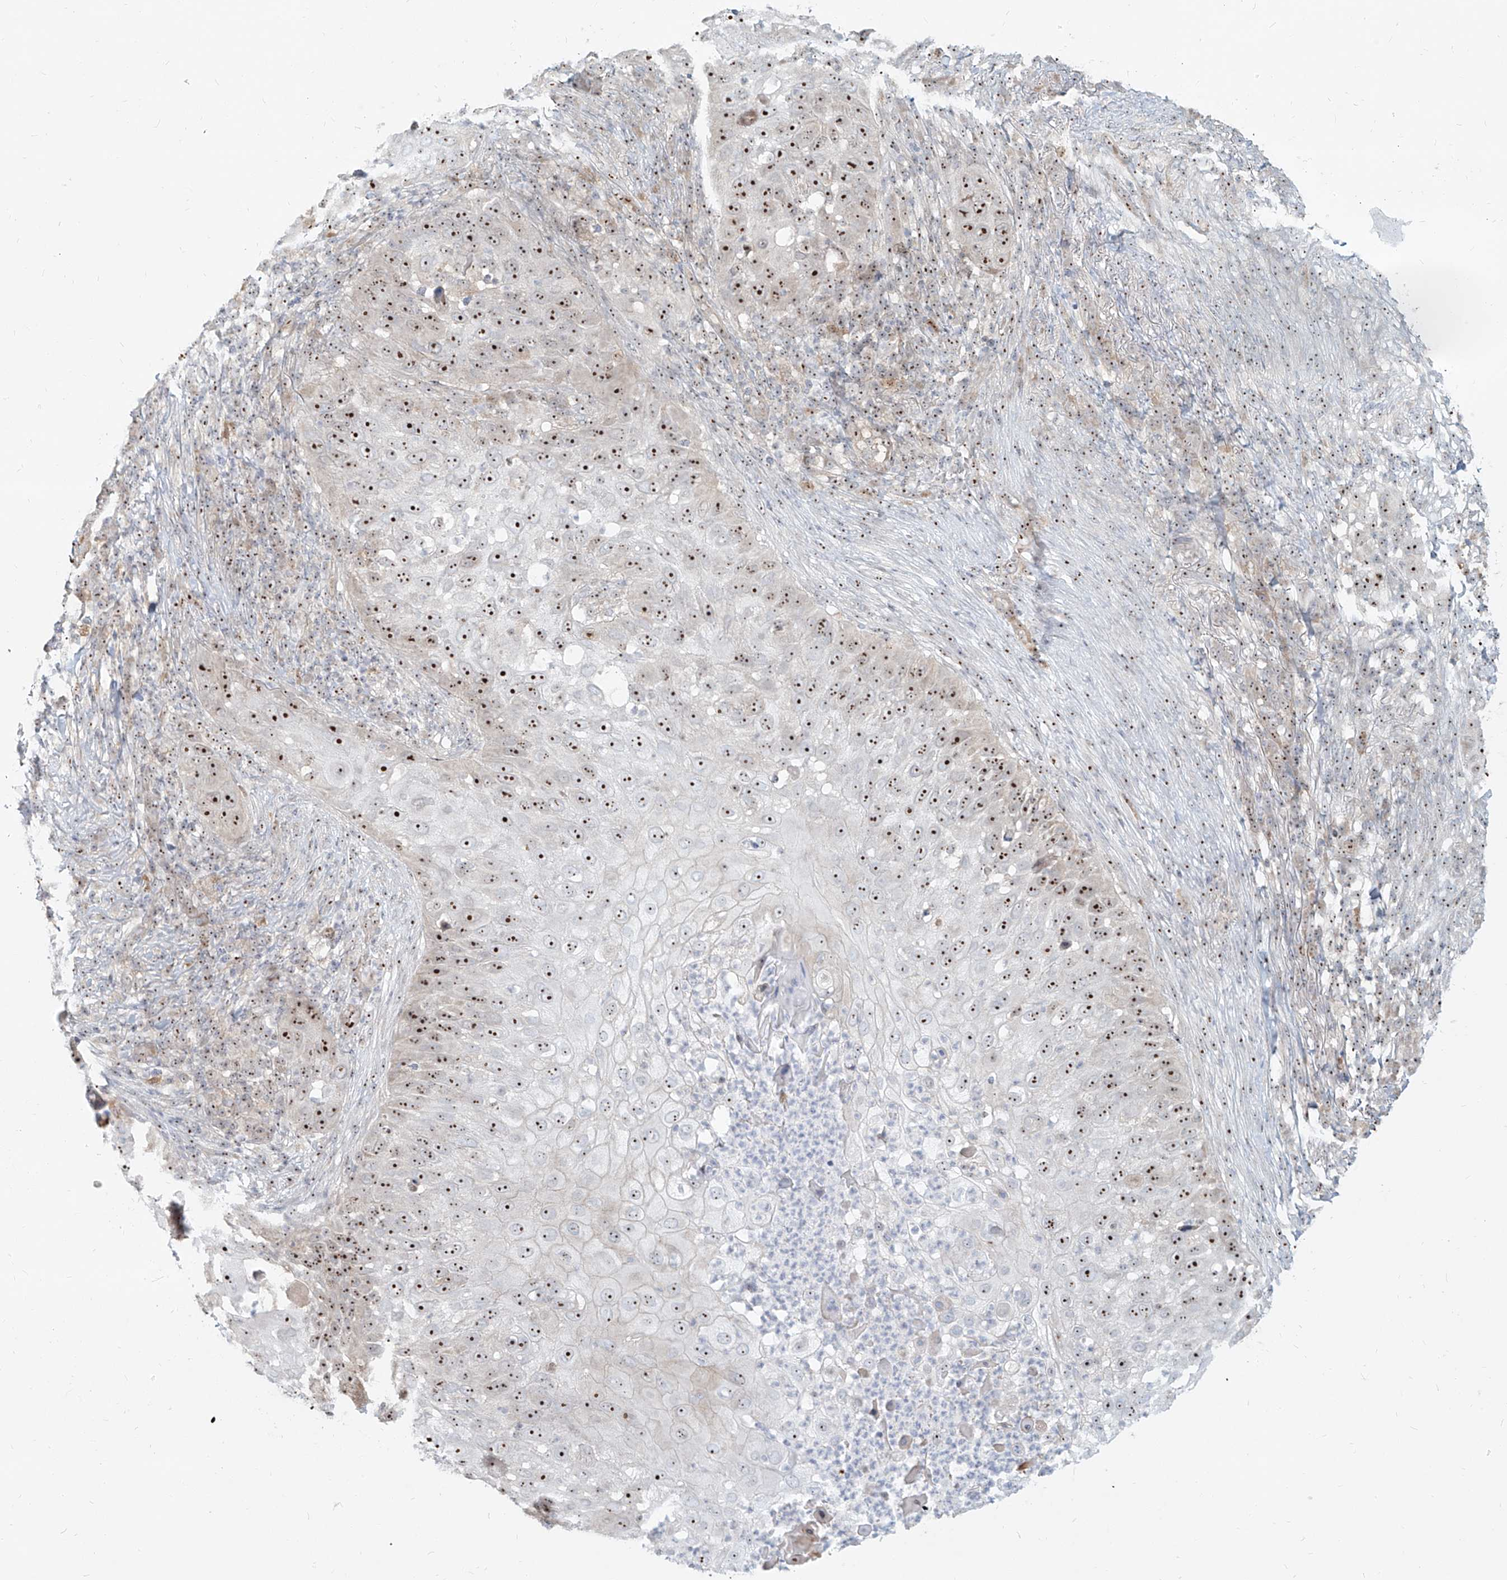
{"staining": {"intensity": "strong", "quantity": ">75%", "location": "nuclear"}, "tissue": "skin cancer", "cell_type": "Tumor cells", "image_type": "cancer", "snomed": [{"axis": "morphology", "description": "Squamous cell carcinoma, NOS"}, {"axis": "topography", "description": "Skin"}], "caption": "This micrograph exhibits skin cancer (squamous cell carcinoma) stained with IHC to label a protein in brown. The nuclear of tumor cells show strong positivity for the protein. Nuclei are counter-stained blue.", "gene": "BYSL", "patient": {"sex": "female", "age": 44}}